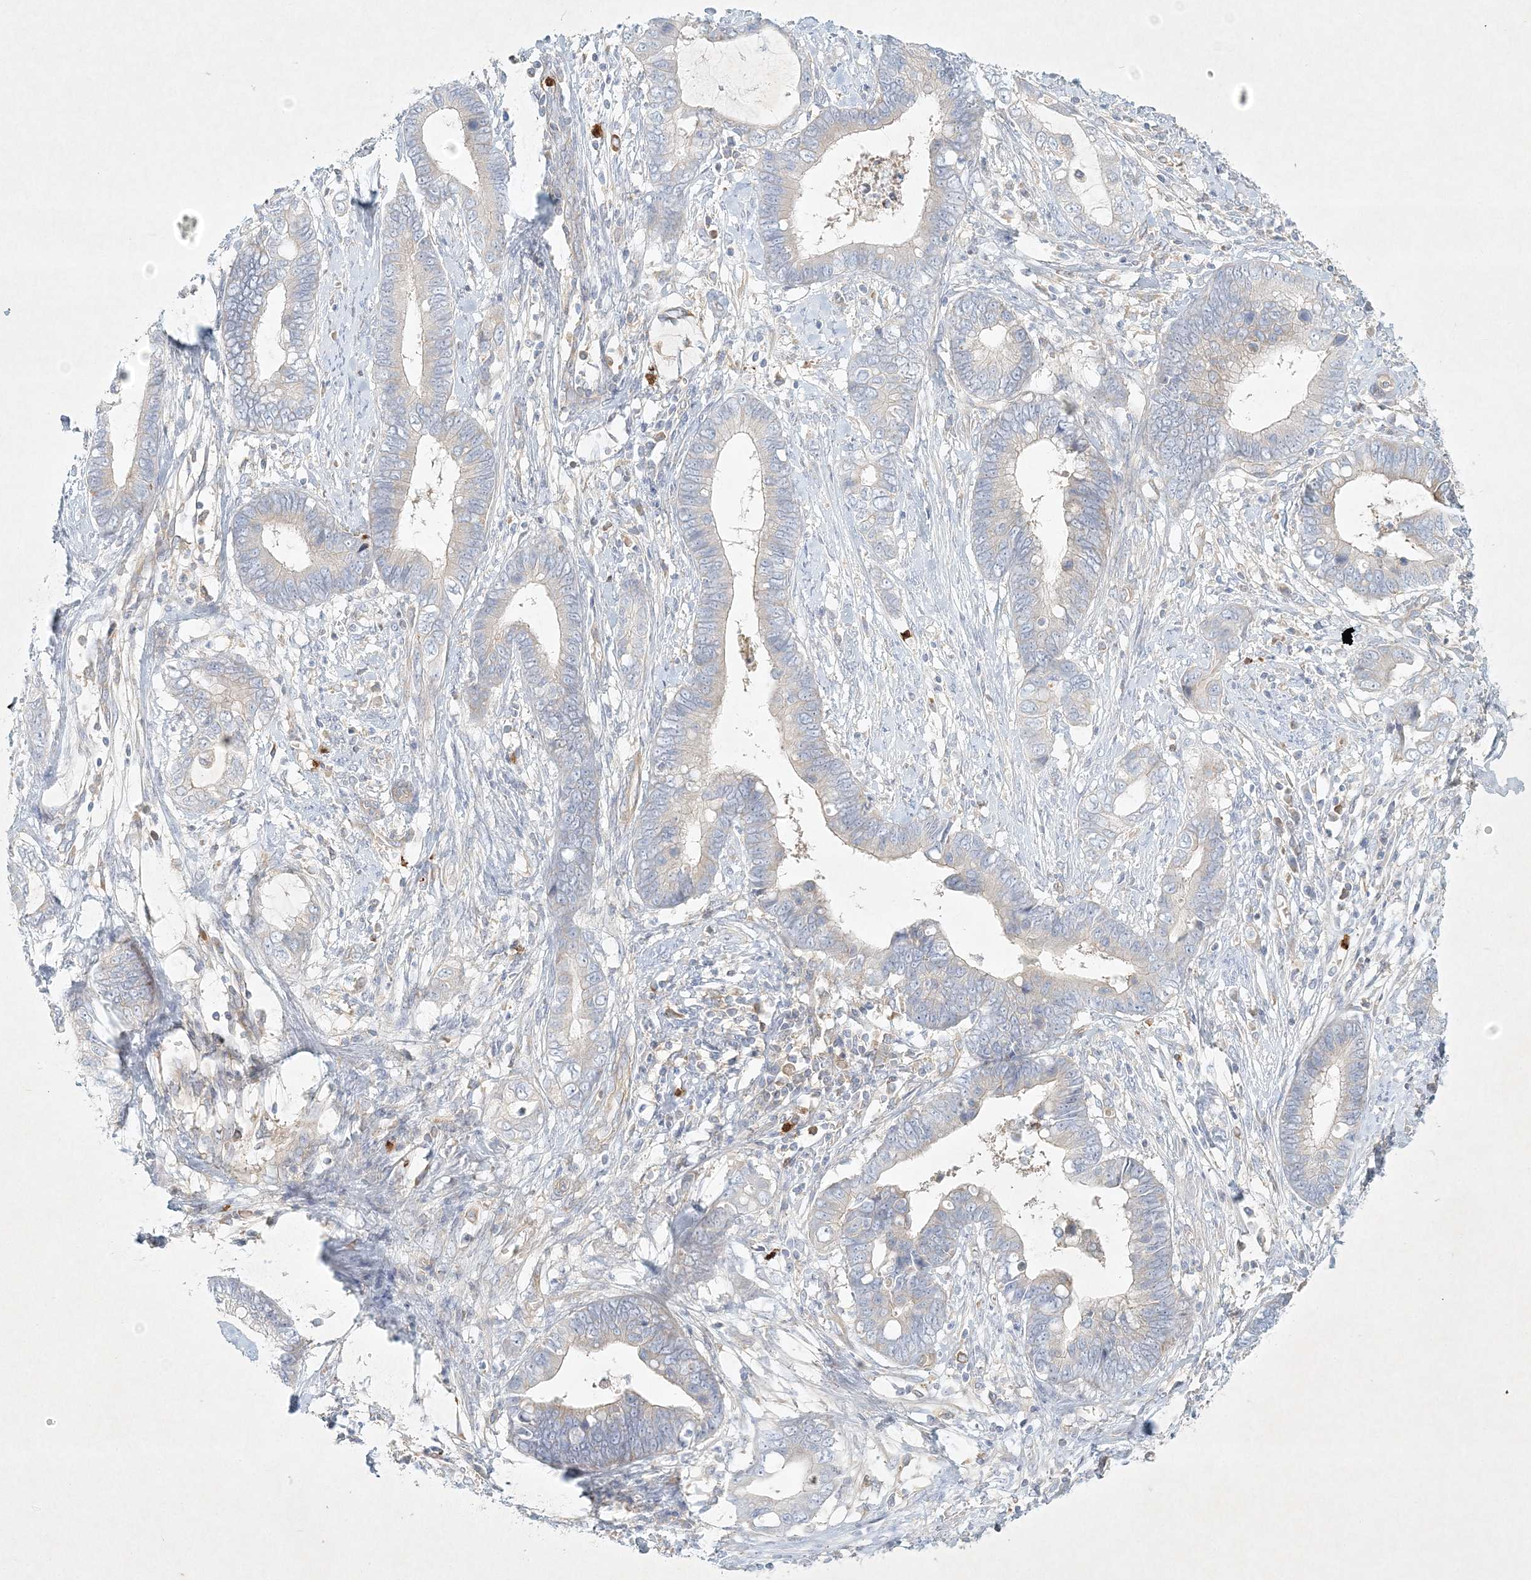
{"staining": {"intensity": "weak", "quantity": "<25%", "location": "cytoplasmic/membranous"}, "tissue": "cervical cancer", "cell_type": "Tumor cells", "image_type": "cancer", "snomed": [{"axis": "morphology", "description": "Adenocarcinoma, NOS"}, {"axis": "topography", "description": "Cervix"}], "caption": "IHC image of neoplastic tissue: adenocarcinoma (cervical) stained with DAB (3,3'-diaminobenzidine) demonstrates no significant protein staining in tumor cells. The staining was performed using DAB to visualize the protein expression in brown, while the nuclei were stained in blue with hematoxylin (Magnification: 20x).", "gene": "STK11IP", "patient": {"sex": "female", "age": 44}}